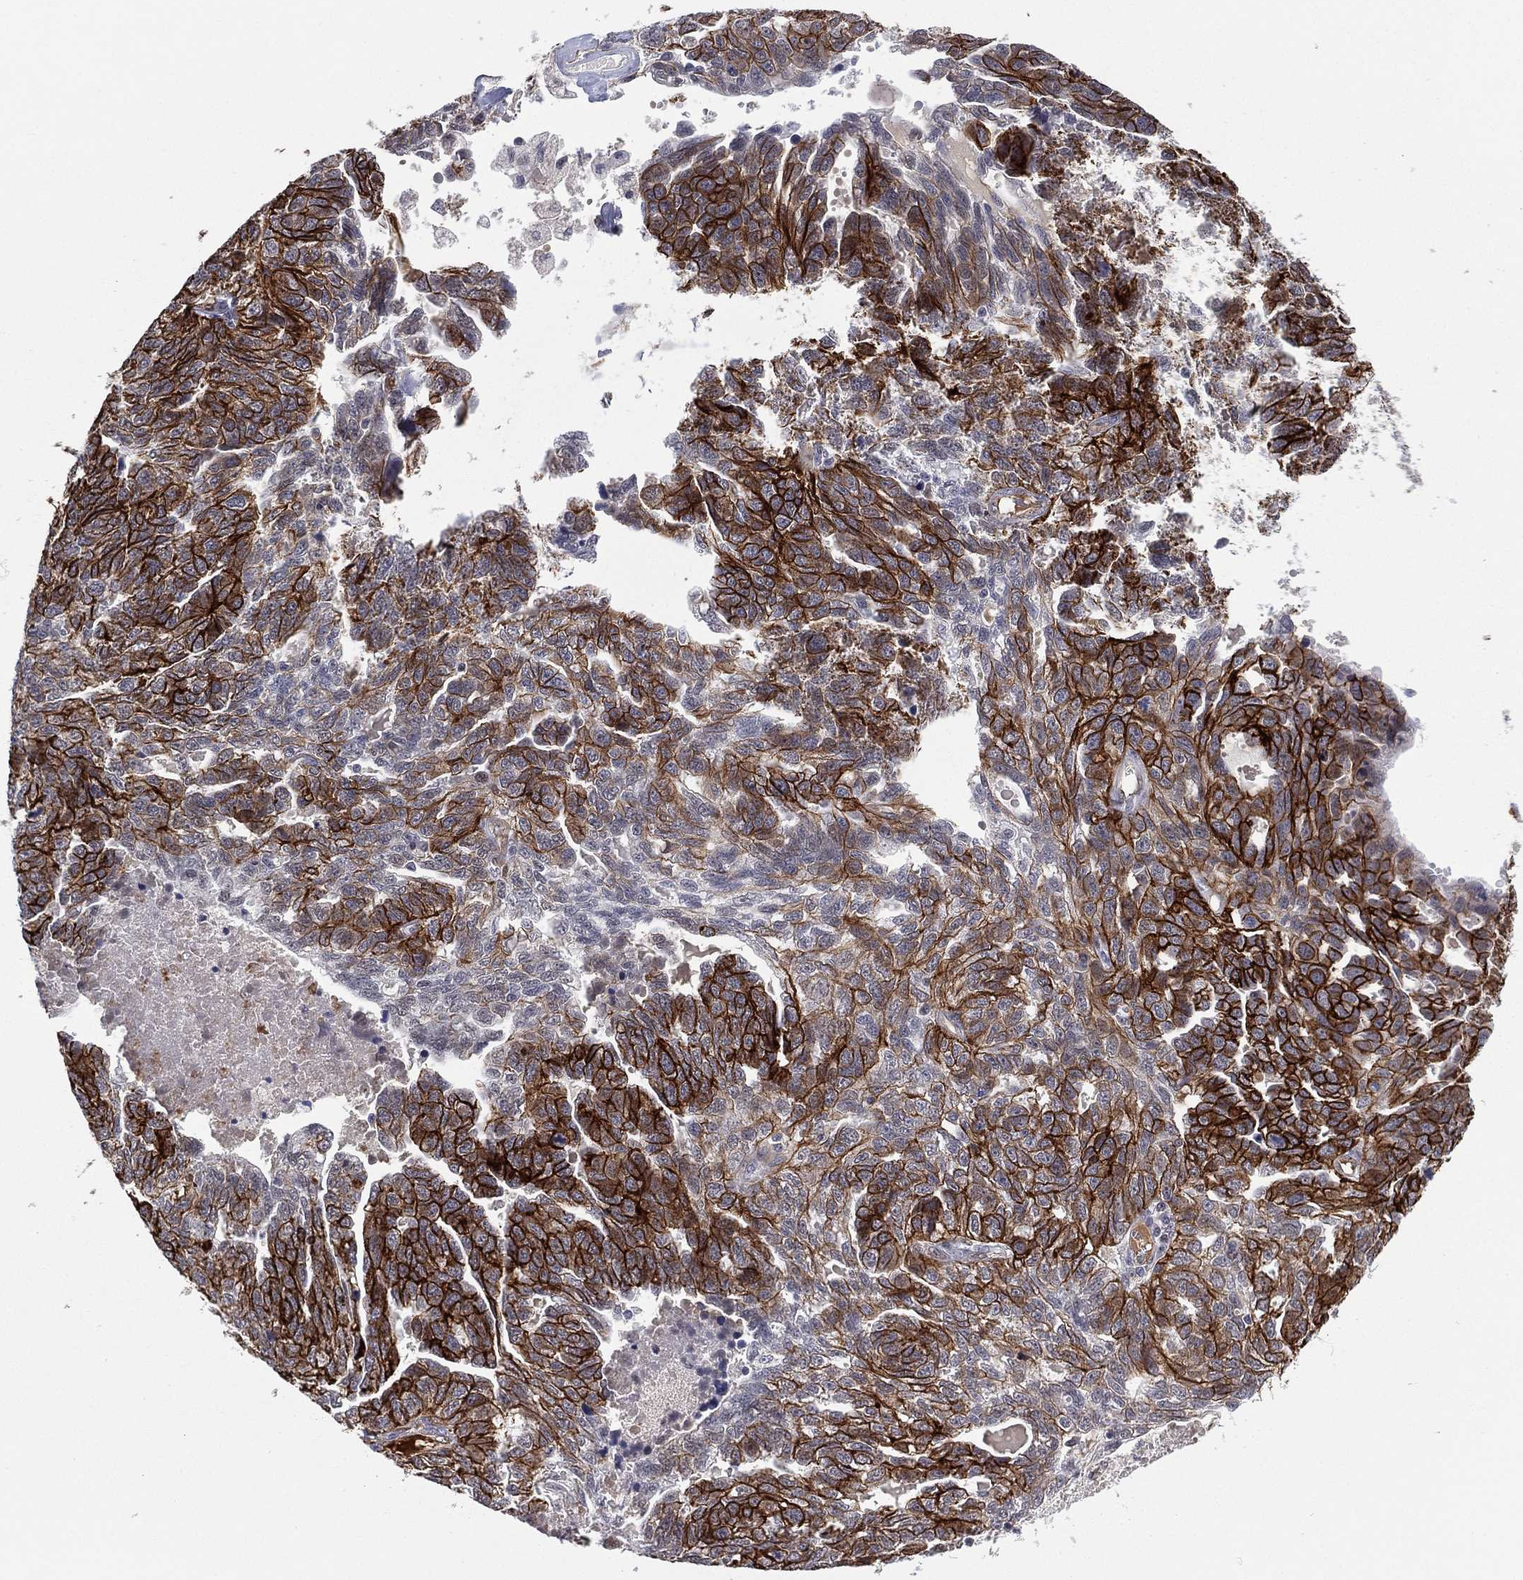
{"staining": {"intensity": "strong", "quantity": "25%-75%", "location": "cytoplasmic/membranous"}, "tissue": "ovarian cancer", "cell_type": "Tumor cells", "image_type": "cancer", "snomed": [{"axis": "morphology", "description": "Cystadenocarcinoma, serous, NOS"}, {"axis": "topography", "description": "Ovary"}], "caption": "Immunohistochemistry (IHC) staining of ovarian serous cystadenocarcinoma, which shows high levels of strong cytoplasmic/membranous positivity in approximately 25%-75% of tumor cells indicating strong cytoplasmic/membranous protein positivity. The staining was performed using DAB (3,3'-diaminobenzidine) (brown) for protein detection and nuclei were counterstained in hematoxylin (blue).", "gene": "GSE1", "patient": {"sex": "female", "age": 71}}